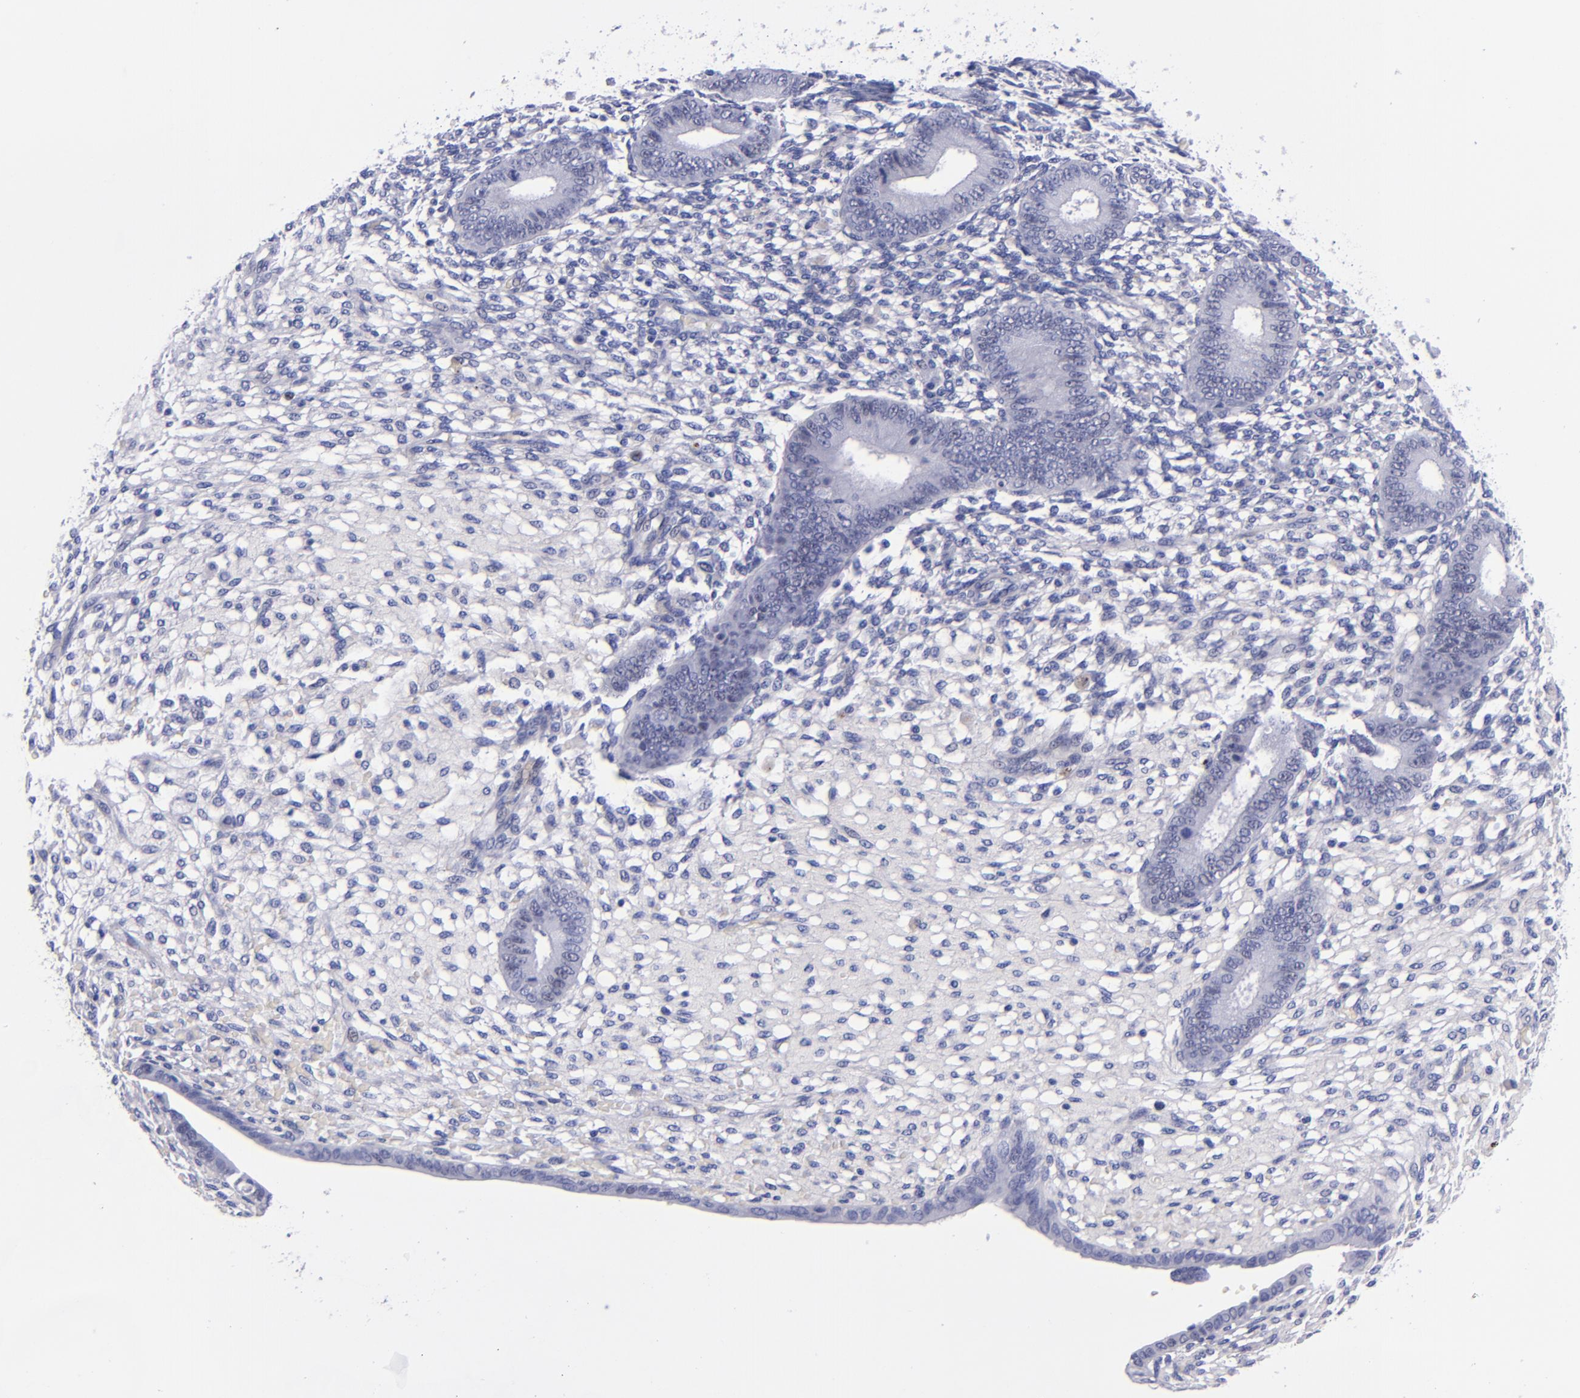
{"staining": {"intensity": "negative", "quantity": "none", "location": "none"}, "tissue": "endometrium", "cell_type": "Cells in endometrial stroma", "image_type": "normal", "snomed": [{"axis": "morphology", "description": "Normal tissue, NOS"}, {"axis": "topography", "description": "Endometrium"}], "caption": "Photomicrograph shows no significant protein staining in cells in endometrial stroma of normal endometrium. Nuclei are stained in blue.", "gene": "MCM7", "patient": {"sex": "female", "age": 42}}